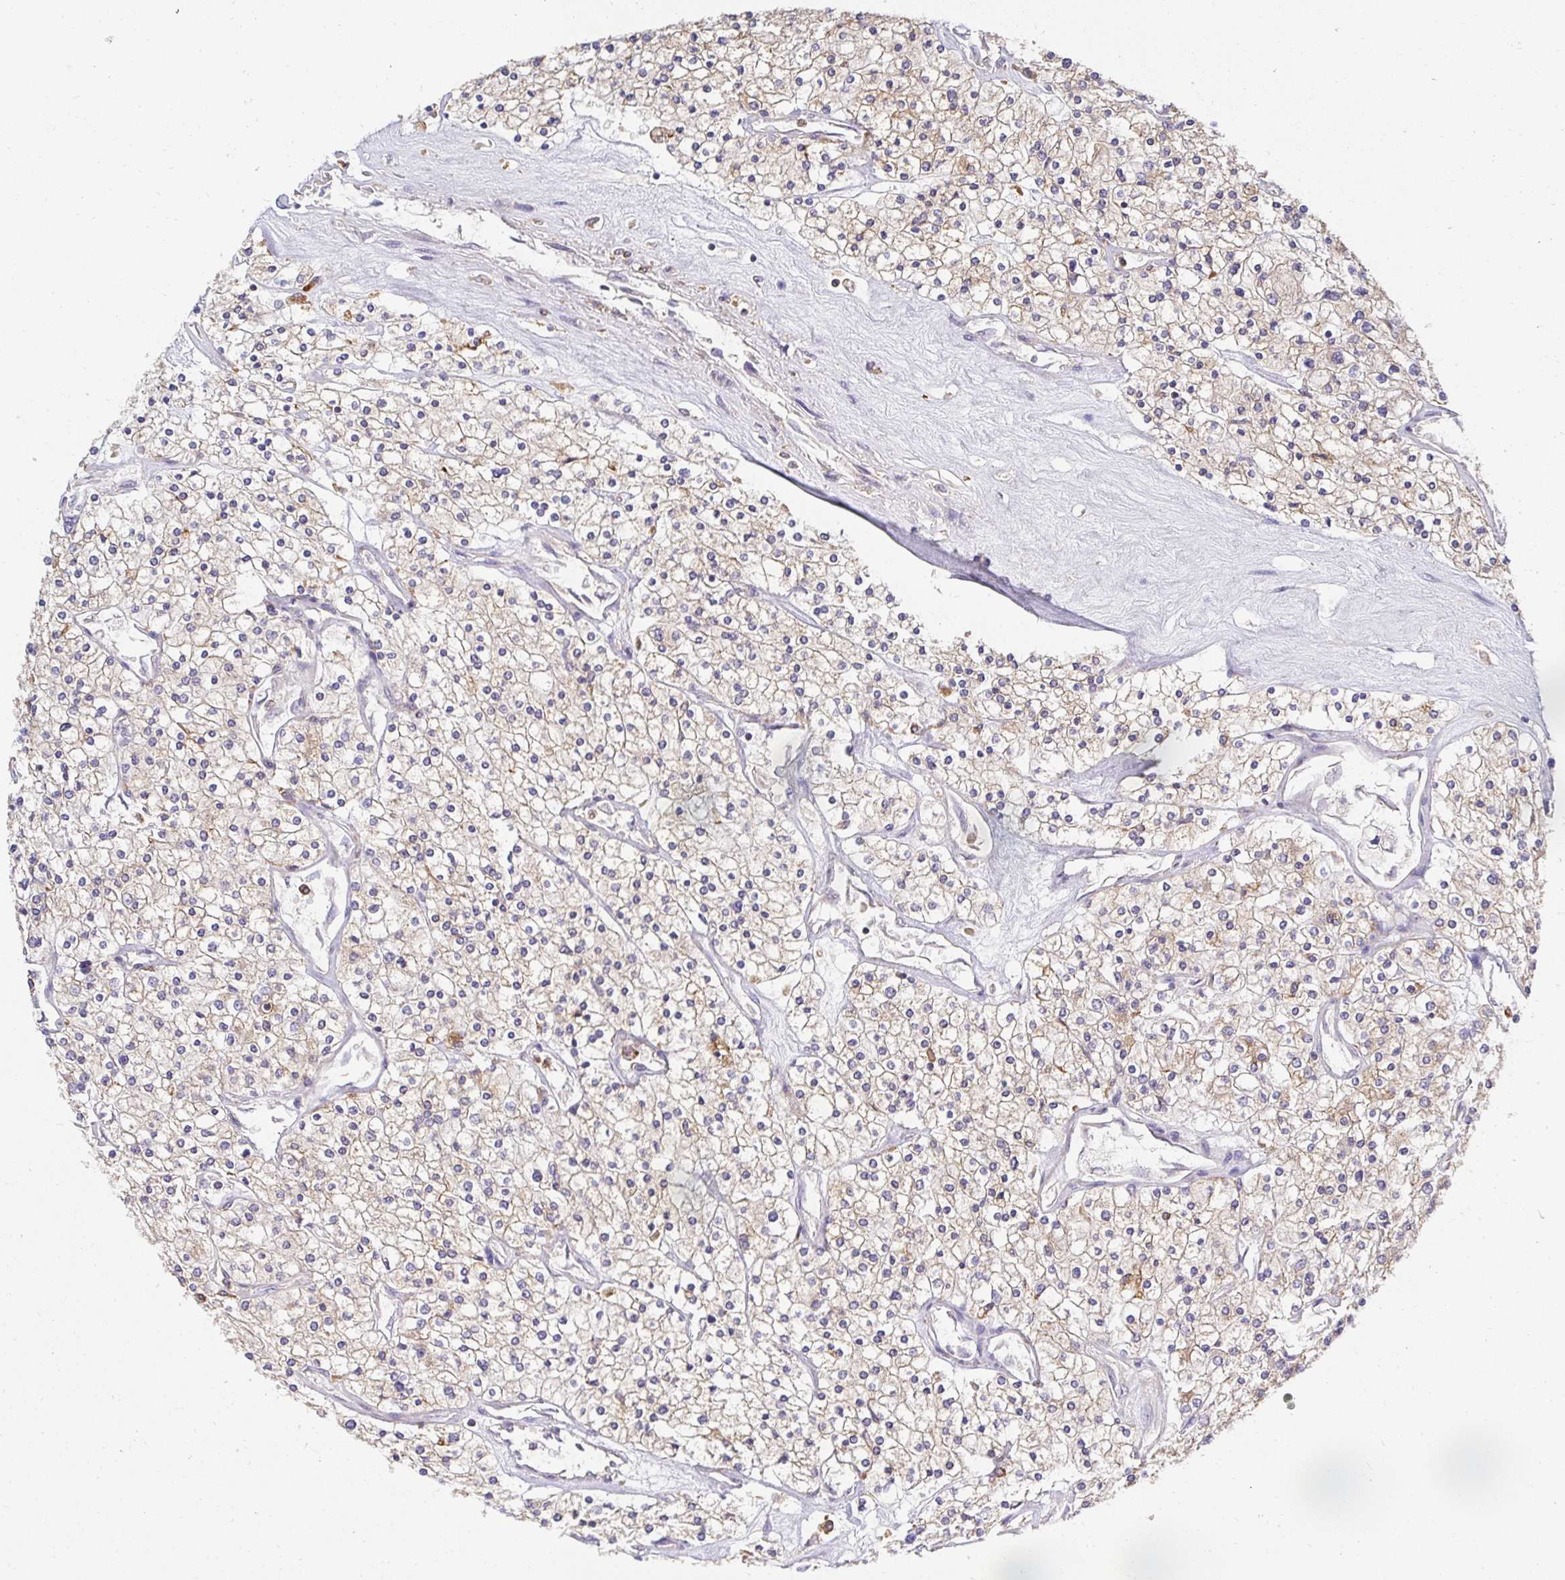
{"staining": {"intensity": "weak", "quantity": "25%-75%", "location": "cytoplasmic/membranous"}, "tissue": "renal cancer", "cell_type": "Tumor cells", "image_type": "cancer", "snomed": [{"axis": "morphology", "description": "Adenocarcinoma, NOS"}, {"axis": "topography", "description": "Kidney"}], "caption": "This is an image of immunohistochemistry (IHC) staining of renal cancer (adenocarcinoma), which shows weak positivity in the cytoplasmic/membranous of tumor cells.", "gene": "ATP6V1F", "patient": {"sex": "male", "age": 80}}